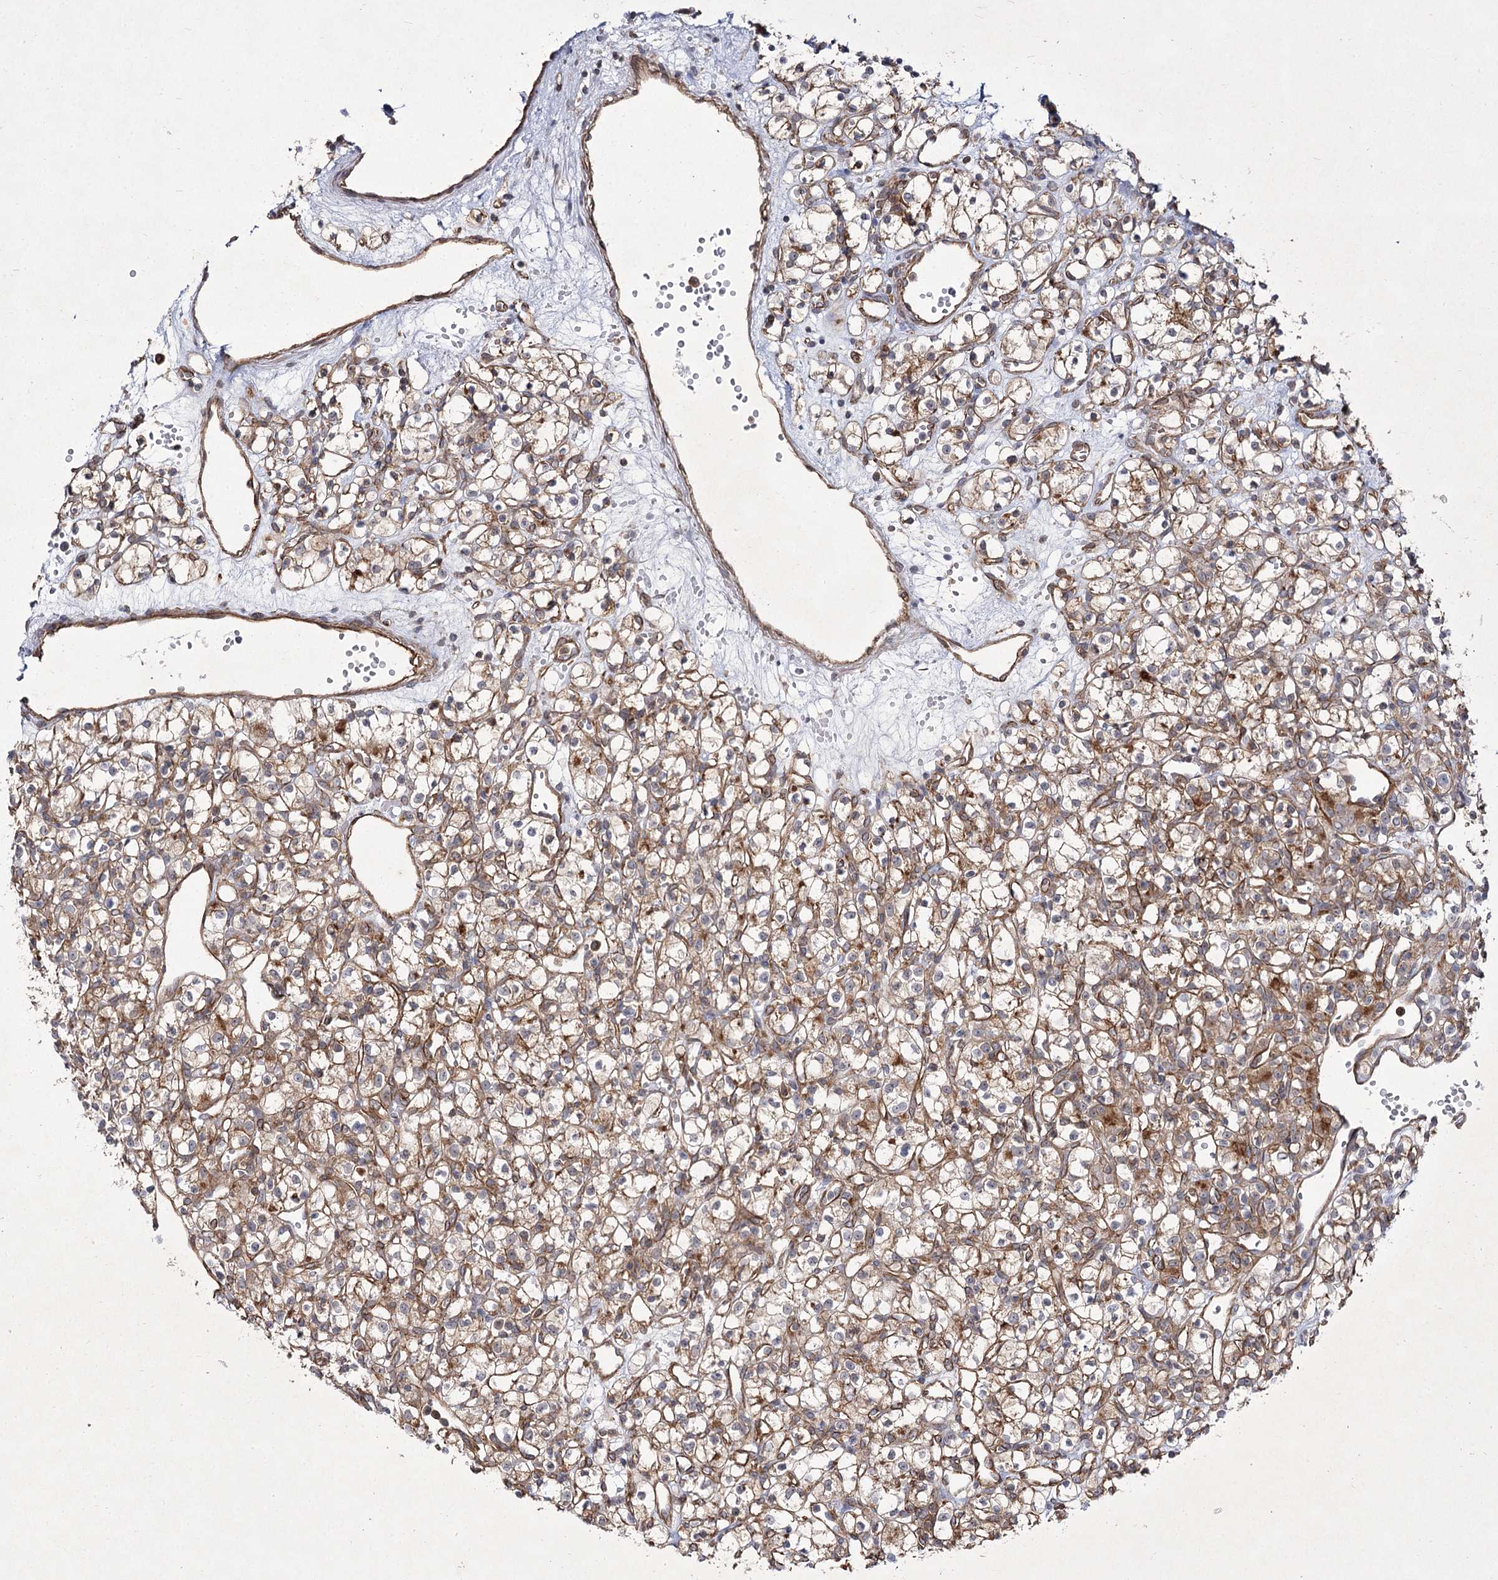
{"staining": {"intensity": "moderate", "quantity": ">75%", "location": "cytoplasmic/membranous"}, "tissue": "renal cancer", "cell_type": "Tumor cells", "image_type": "cancer", "snomed": [{"axis": "morphology", "description": "Adenocarcinoma, NOS"}, {"axis": "topography", "description": "Kidney"}], "caption": "Immunohistochemical staining of human renal cancer (adenocarcinoma) shows medium levels of moderate cytoplasmic/membranous positivity in about >75% of tumor cells.", "gene": "SH3BP5L", "patient": {"sex": "female", "age": 59}}